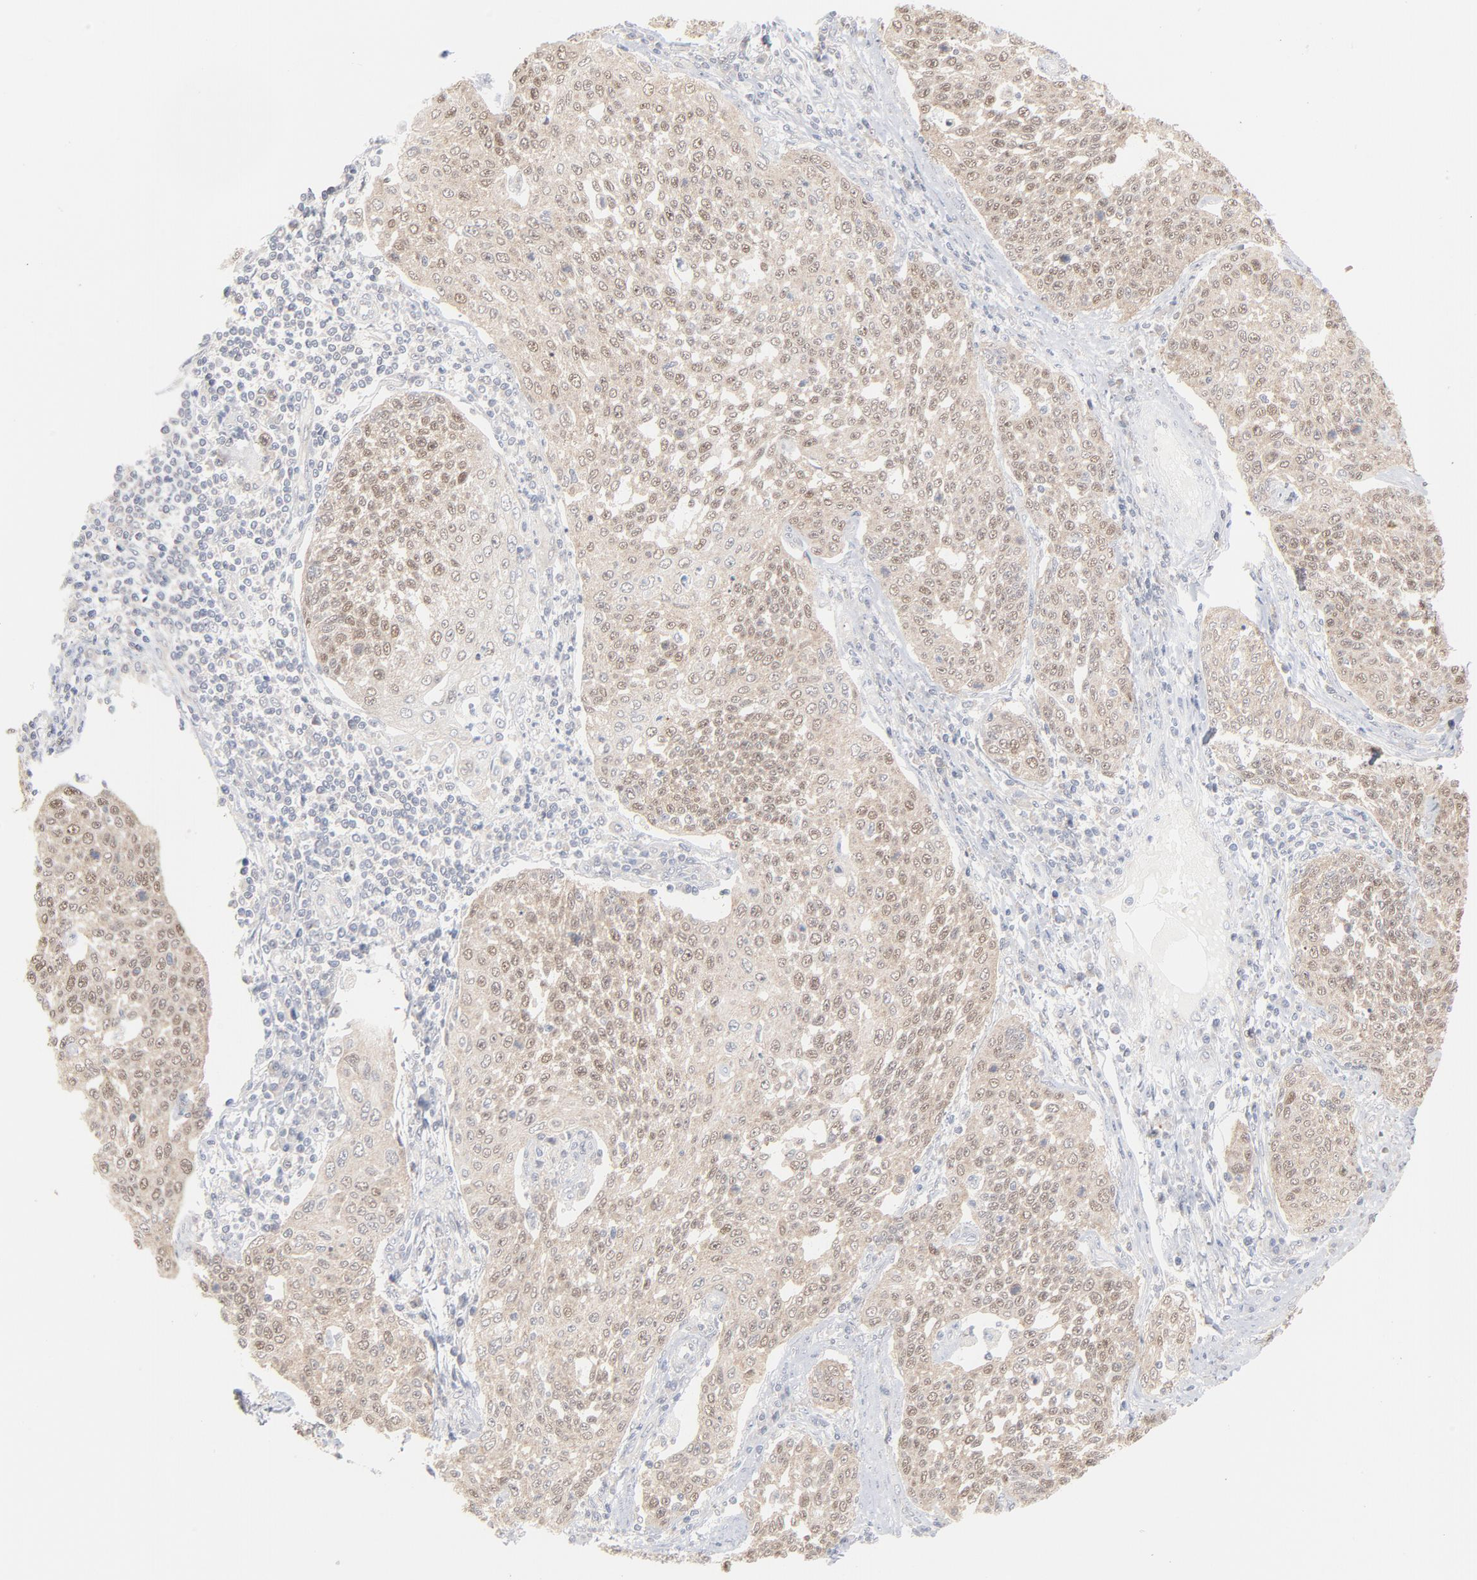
{"staining": {"intensity": "weak", "quantity": "25%-75%", "location": "nuclear"}, "tissue": "cervical cancer", "cell_type": "Tumor cells", "image_type": "cancer", "snomed": [{"axis": "morphology", "description": "Squamous cell carcinoma, NOS"}, {"axis": "topography", "description": "Cervix"}], "caption": "Brown immunohistochemical staining in cervical cancer exhibits weak nuclear staining in about 25%-75% of tumor cells.", "gene": "UBL4A", "patient": {"sex": "female", "age": 34}}